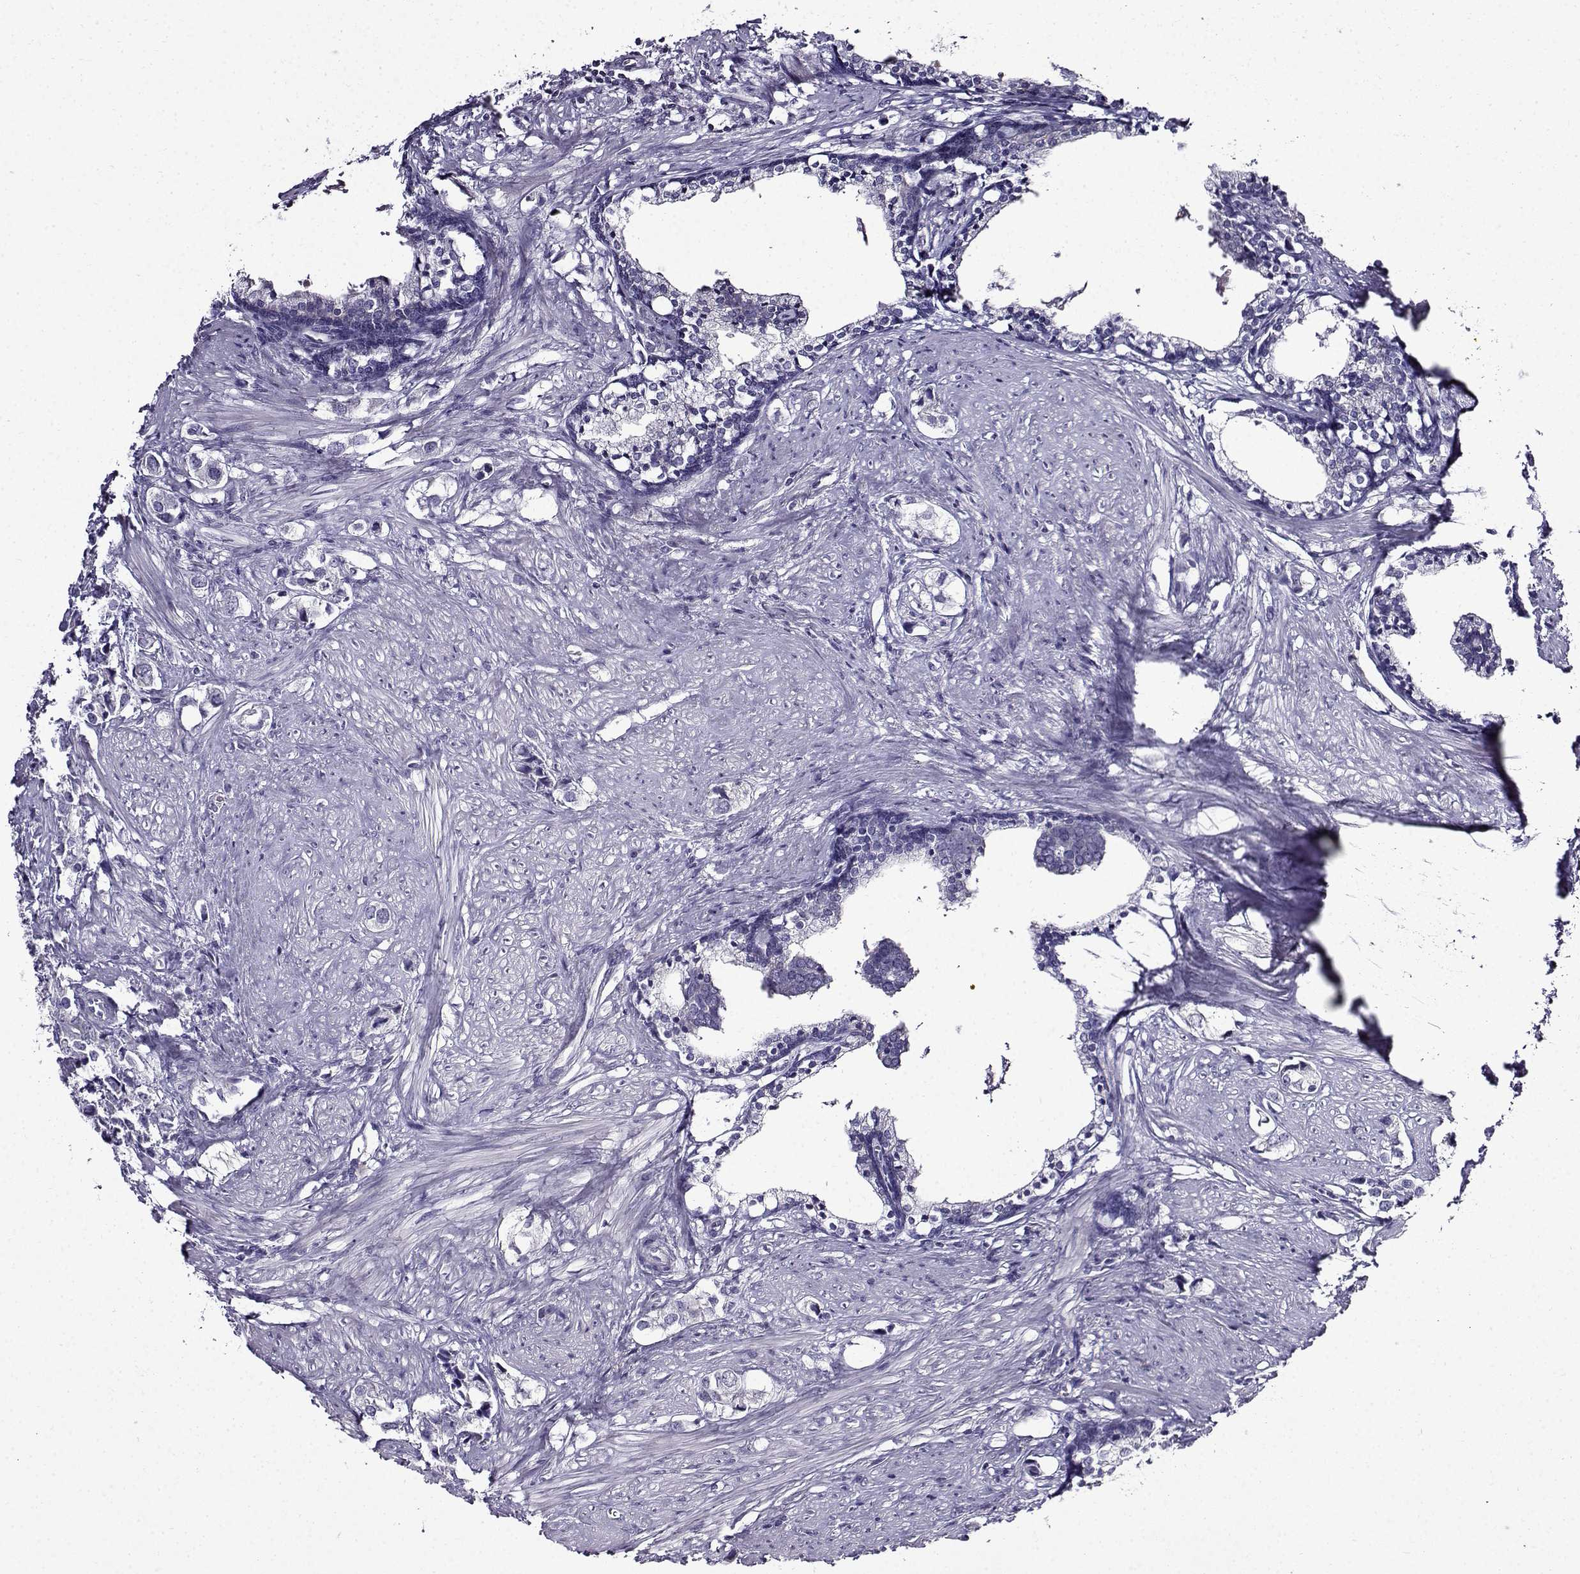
{"staining": {"intensity": "negative", "quantity": "none", "location": "none"}, "tissue": "prostate cancer", "cell_type": "Tumor cells", "image_type": "cancer", "snomed": [{"axis": "morphology", "description": "Adenocarcinoma, NOS"}, {"axis": "topography", "description": "Prostate and seminal vesicle, NOS"}], "caption": "This image is of prostate adenocarcinoma stained with immunohistochemistry to label a protein in brown with the nuclei are counter-stained blue. There is no staining in tumor cells. (DAB IHC with hematoxylin counter stain).", "gene": "TMEM266", "patient": {"sex": "male", "age": 63}}